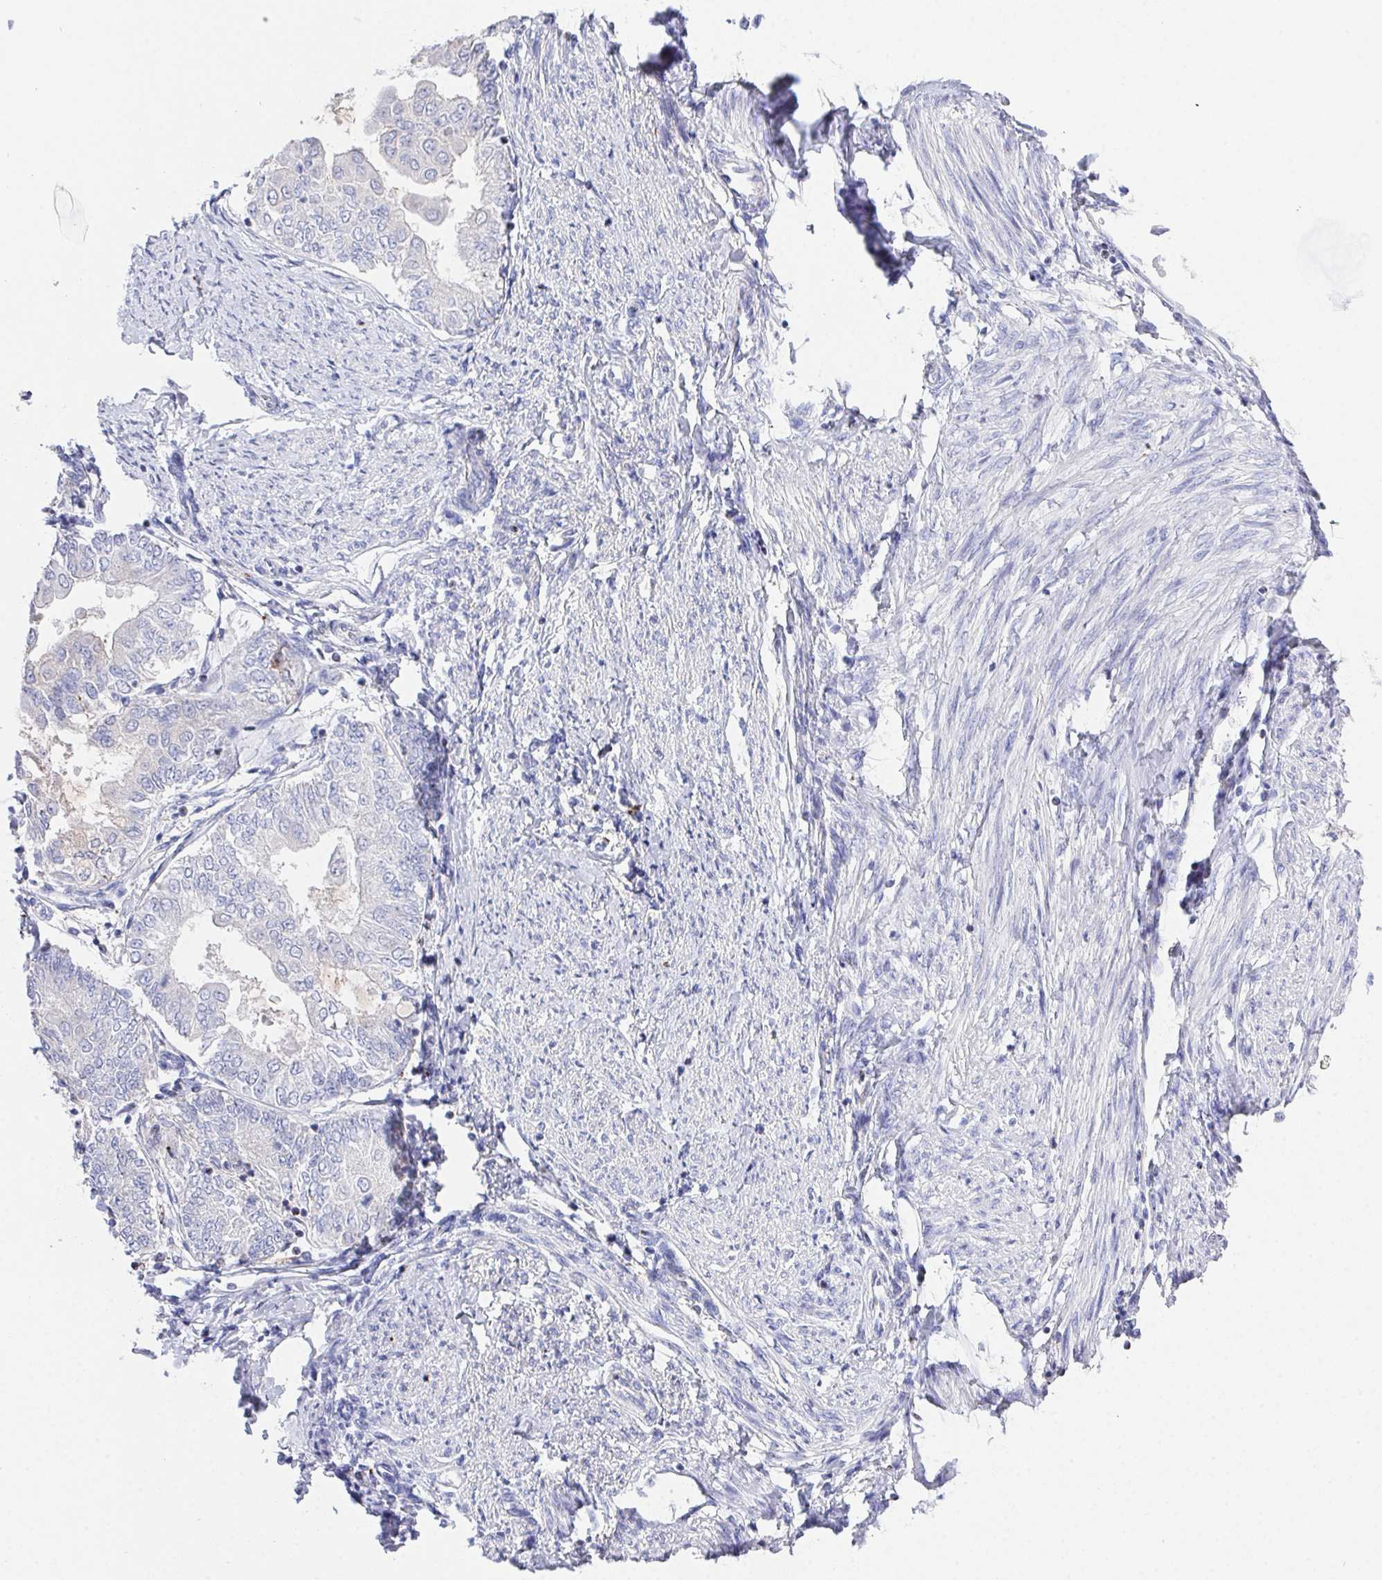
{"staining": {"intensity": "negative", "quantity": "none", "location": "none"}, "tissue": "endometrial cancer", "cell_type": "Tumor cells", "image_type": "cancer", "snomed": [{"axis": "morphology", "description": "Adenocarcinoma, NOS"}, {"axis": "topography", "description": "Endometrium"}], "caption": "The immunohistochemistry (IHC) micrograph has no significant positivity in tumor cells of adenocarcinoma (endometrial) tissue.", "gene": "PRG3", "patient": {"sex": "female", "age": 68}}